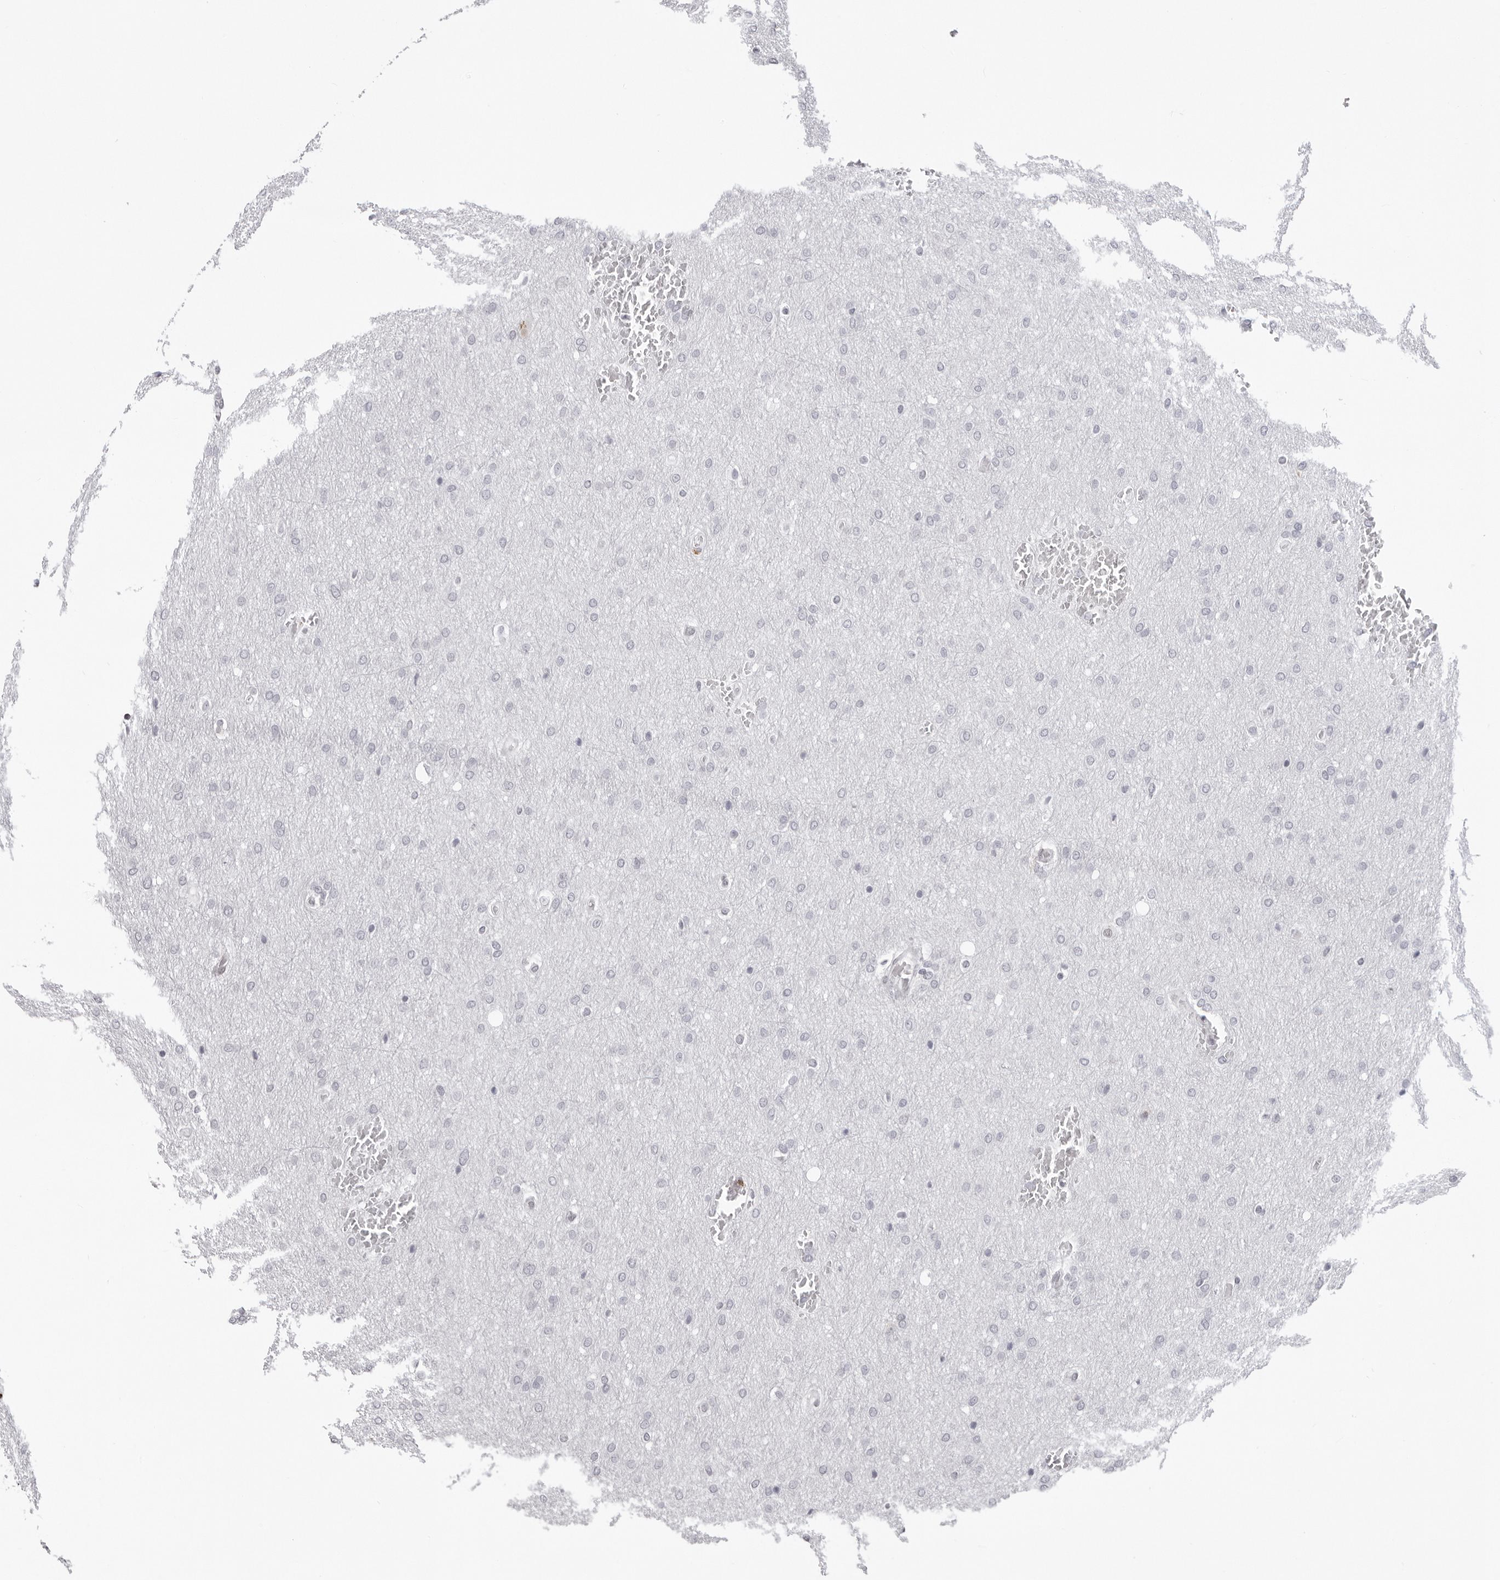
{"staining": {"intensity": "negative", "quantity": "none", "location": "none"}, "tissue": "glioma", "cell_type": "Tumor cells", "image_type": "cancer", "snomed": [{"axis": "morphology", "description": "Glioma, malignant, Low grade"}, {"axis": "topography", "description": "Brain"}], "caption": "DAB immunohistochemical staining of glioma demonstrates no significant staining in tumor cells.", "gene": "NTPCR", "patient": {"sex": "female", "age": 37}}